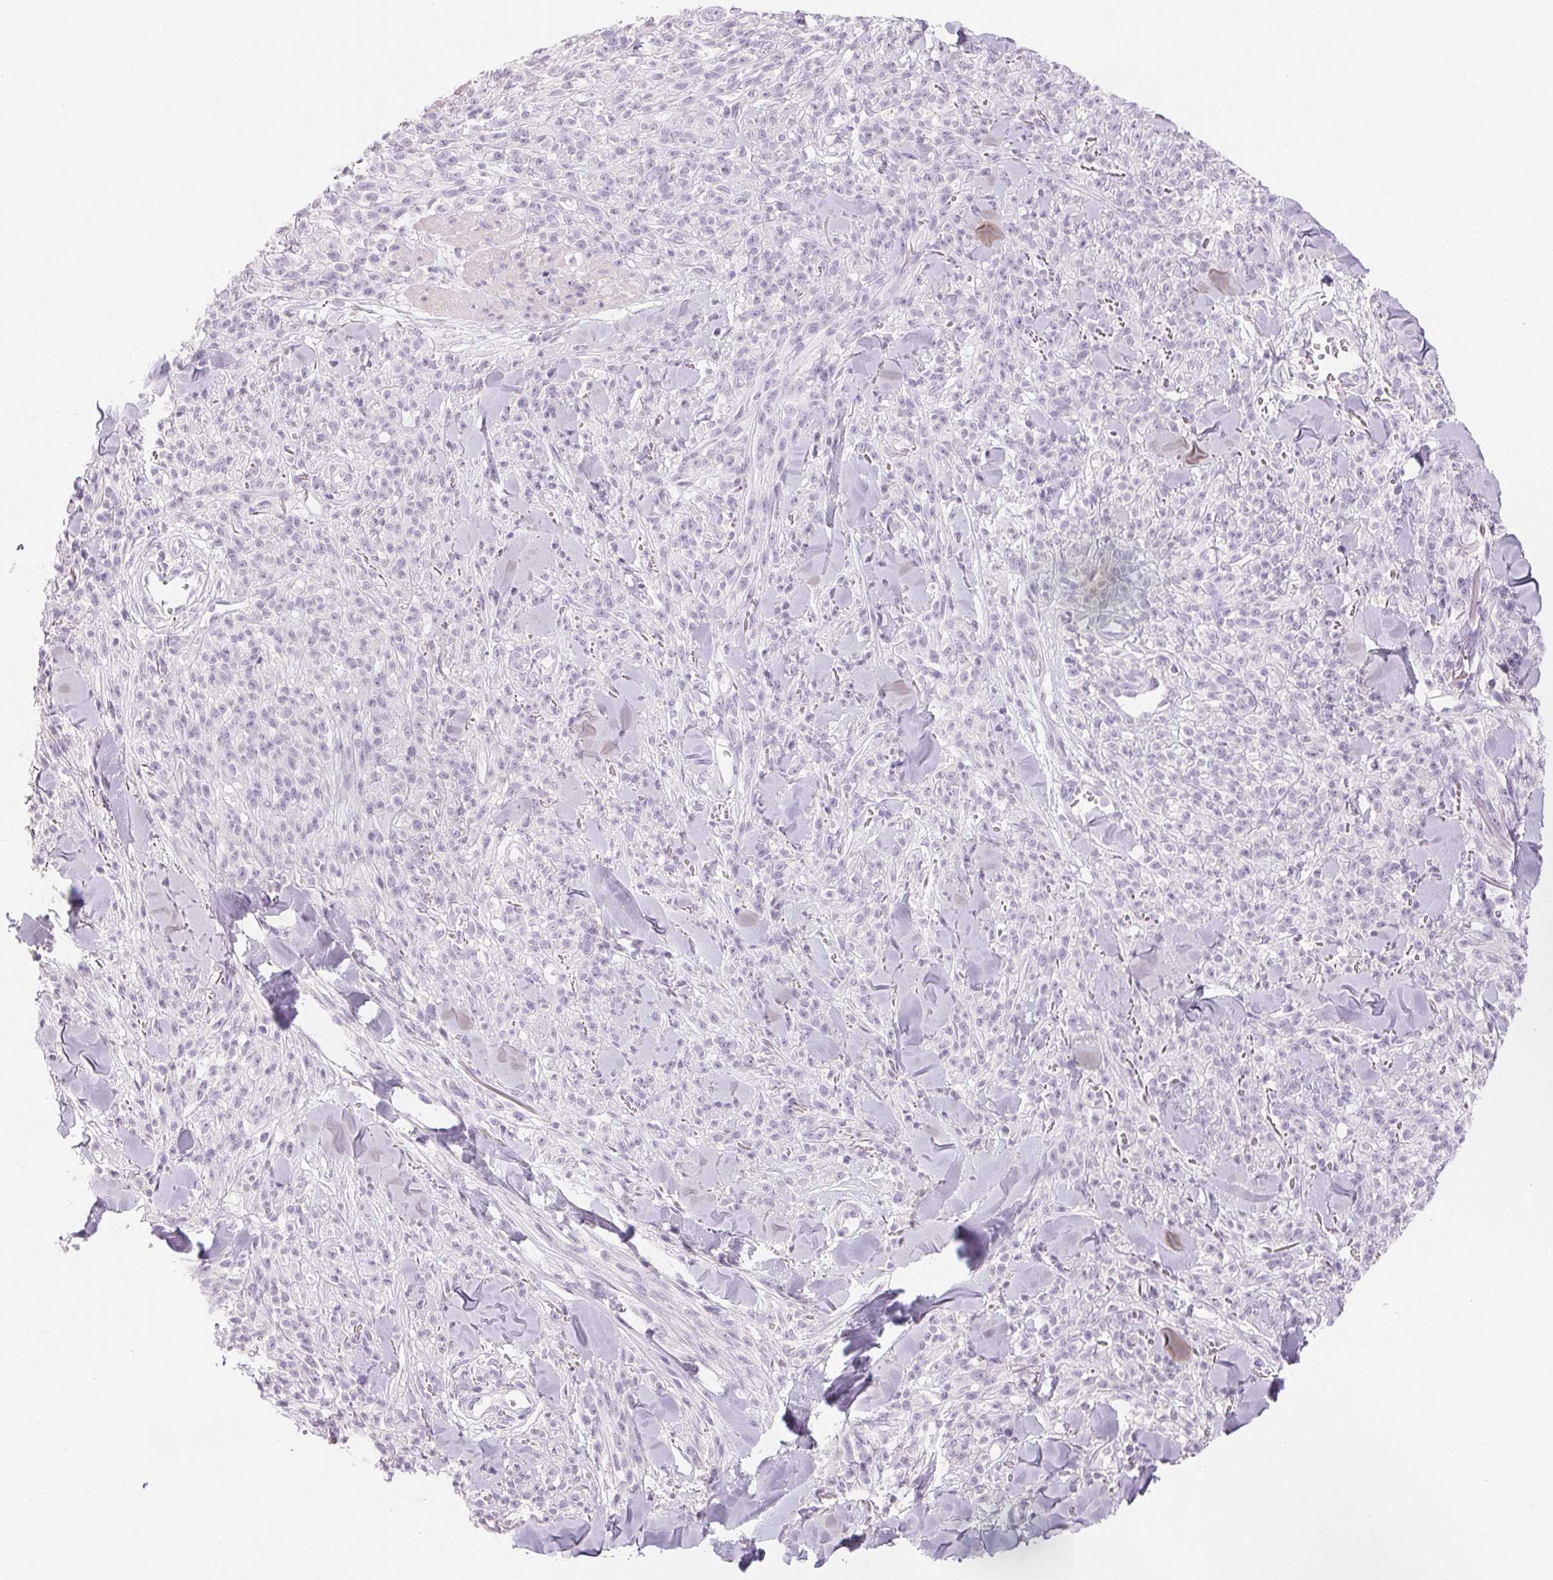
{"staining": {"intensity": "negative", "quantity": "none", "location": "none"}, "tissue": "melanoma", "cell_type": "Tumor cells", "image_type": "cancer", "snomed": [{"axis": "morphology", "description": "Malignant melanoma, NOS"}, {"axis": "topography", "description": "Skin"}, {"axis": "topography", "description": "Skin of trunk"}], "caption": "Tumor cells are negative for brown protein staining in malignant melanoma.", "gene": "BPIFB2", "patient": {"sex": "male", "age": 74}}